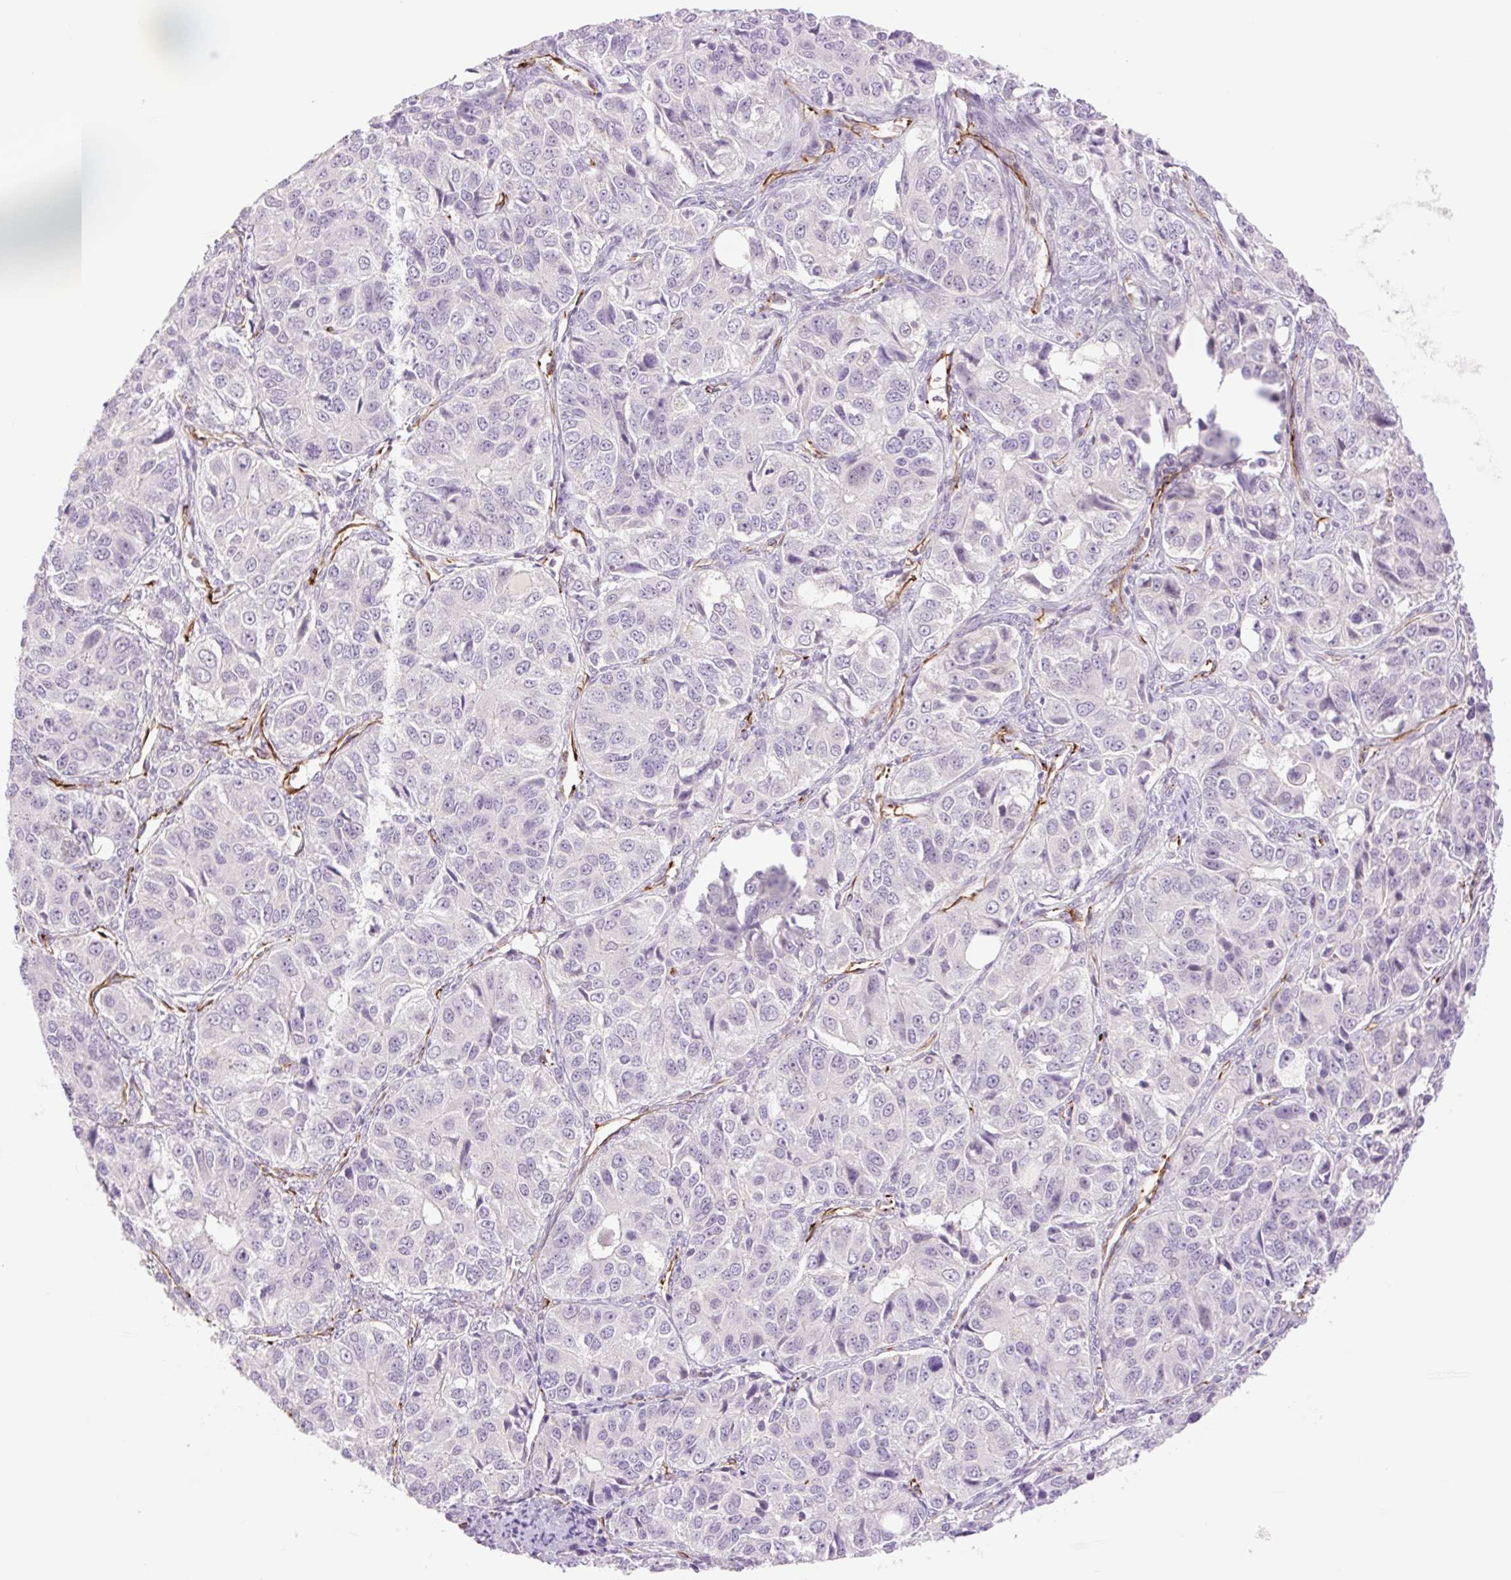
{"staining": {"intensity": "negative", "quantity": "none", "location": "none"}, "tissue": "ovarian cancer", "cell_type": "Tumor cells", "image_type": "cancer", "snomed": [{"axis": "morphology", "description": "Carcinoma, endometroid"}, {"axis": "topography", "description": "Ovary"}], "caption": "A high-resolution image shows immunohistochemistry staining of ovarian cancer (endometroid carcinoma), which displays no significant staining in tumor cells.", "gene": "ZFYVE21", "patient": {"sex": "female", "age": 51}}